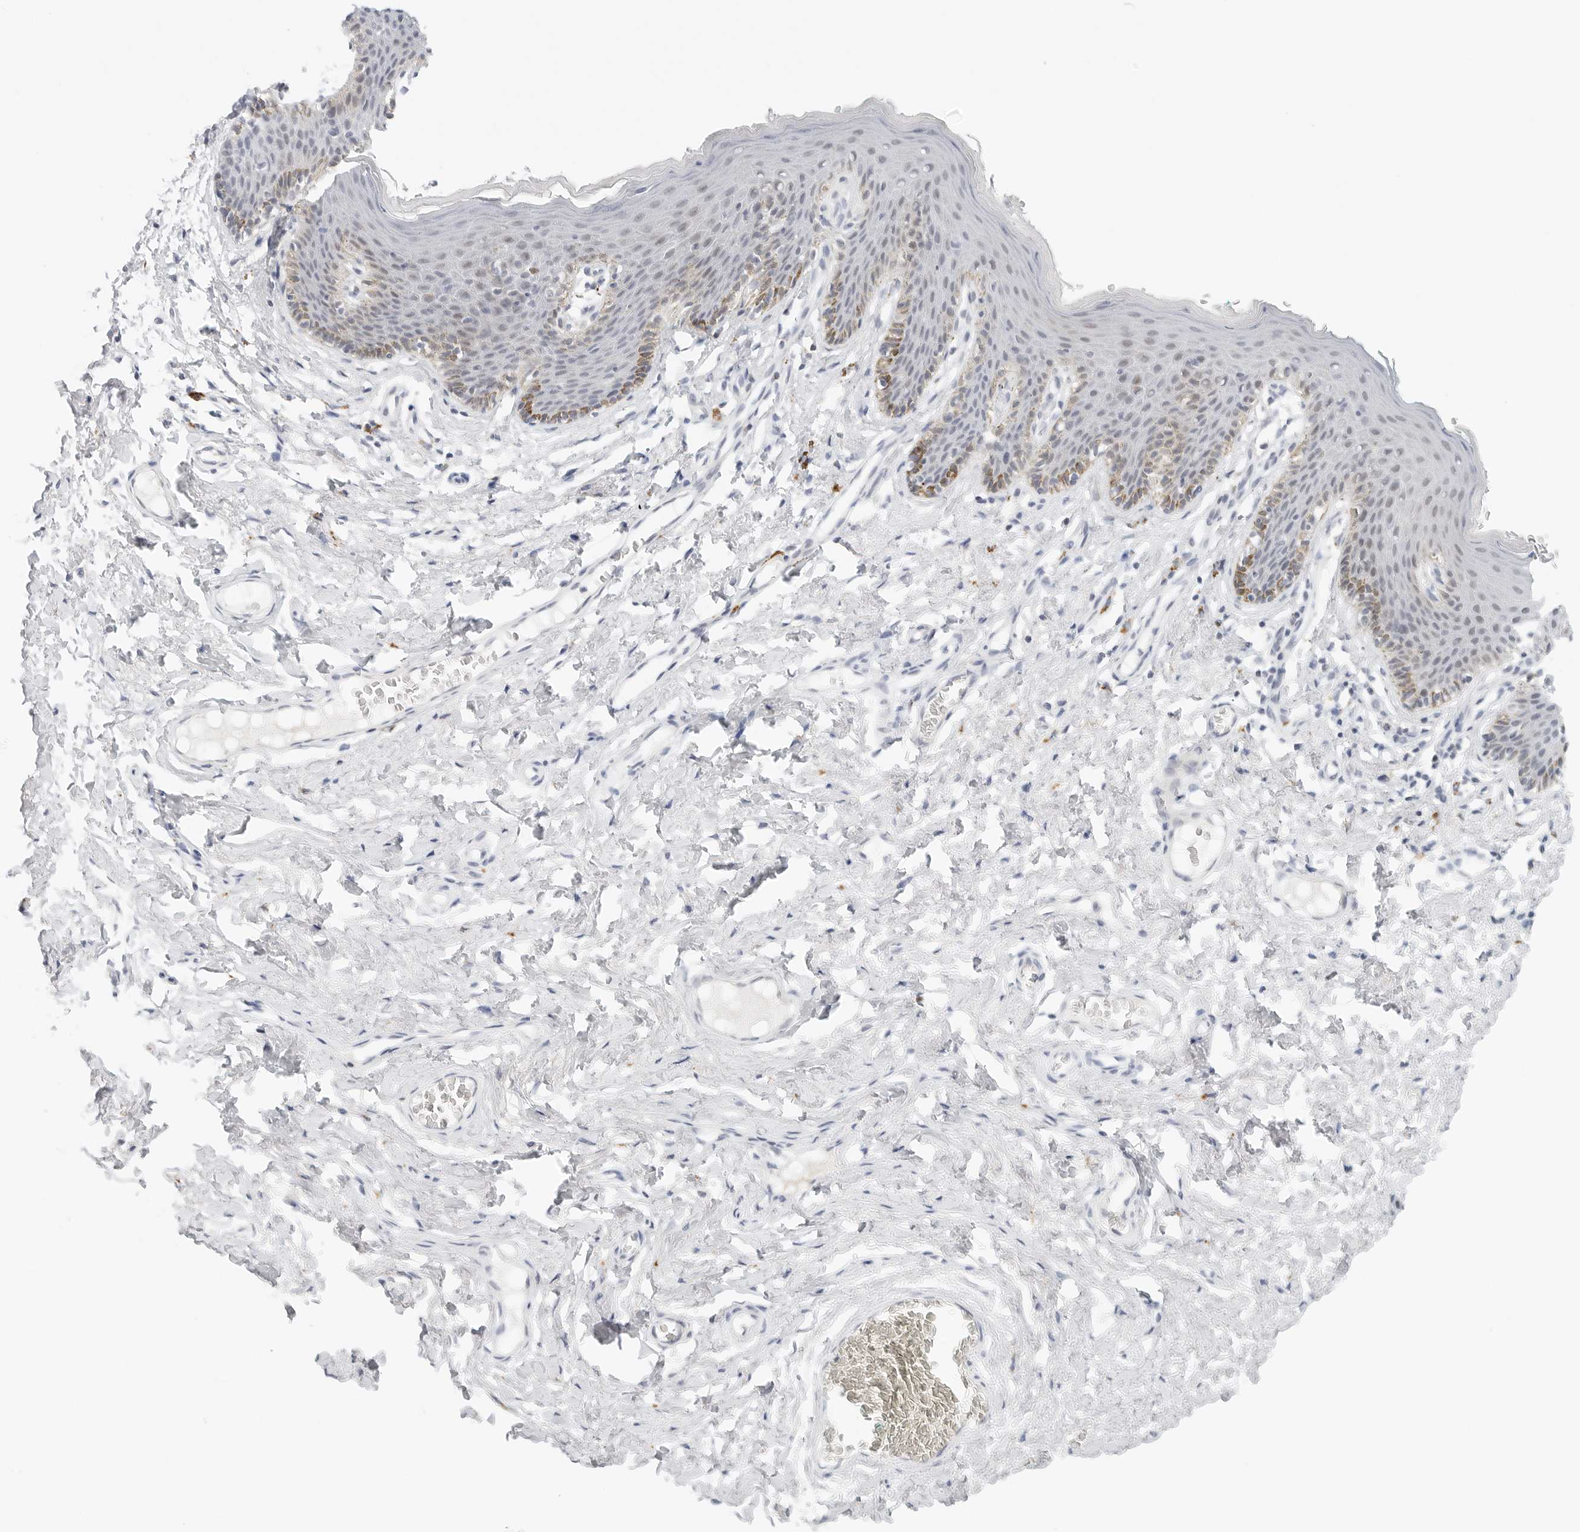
{"staining": {"intensity": "moderate", "quantity": "<25%", "location": "cytoplasmic/membranous"}, "tissue": "skin", "cell_type": "Epidermal cells", "image_type": "normal", "snomed": [{"axis": "morphology", "description": "Normal tissue, NOS"}, {"axis": "topography", "description": "Vulva"}], "caption": "Immunohistochemical staining of unremarkable skin demonstrates low levels of moderate cytoplasmic/membranous positivity in about <25% of epidermal cells.", "gene": "TSEN2", "patient": {"sex": "female", "age": 66}}